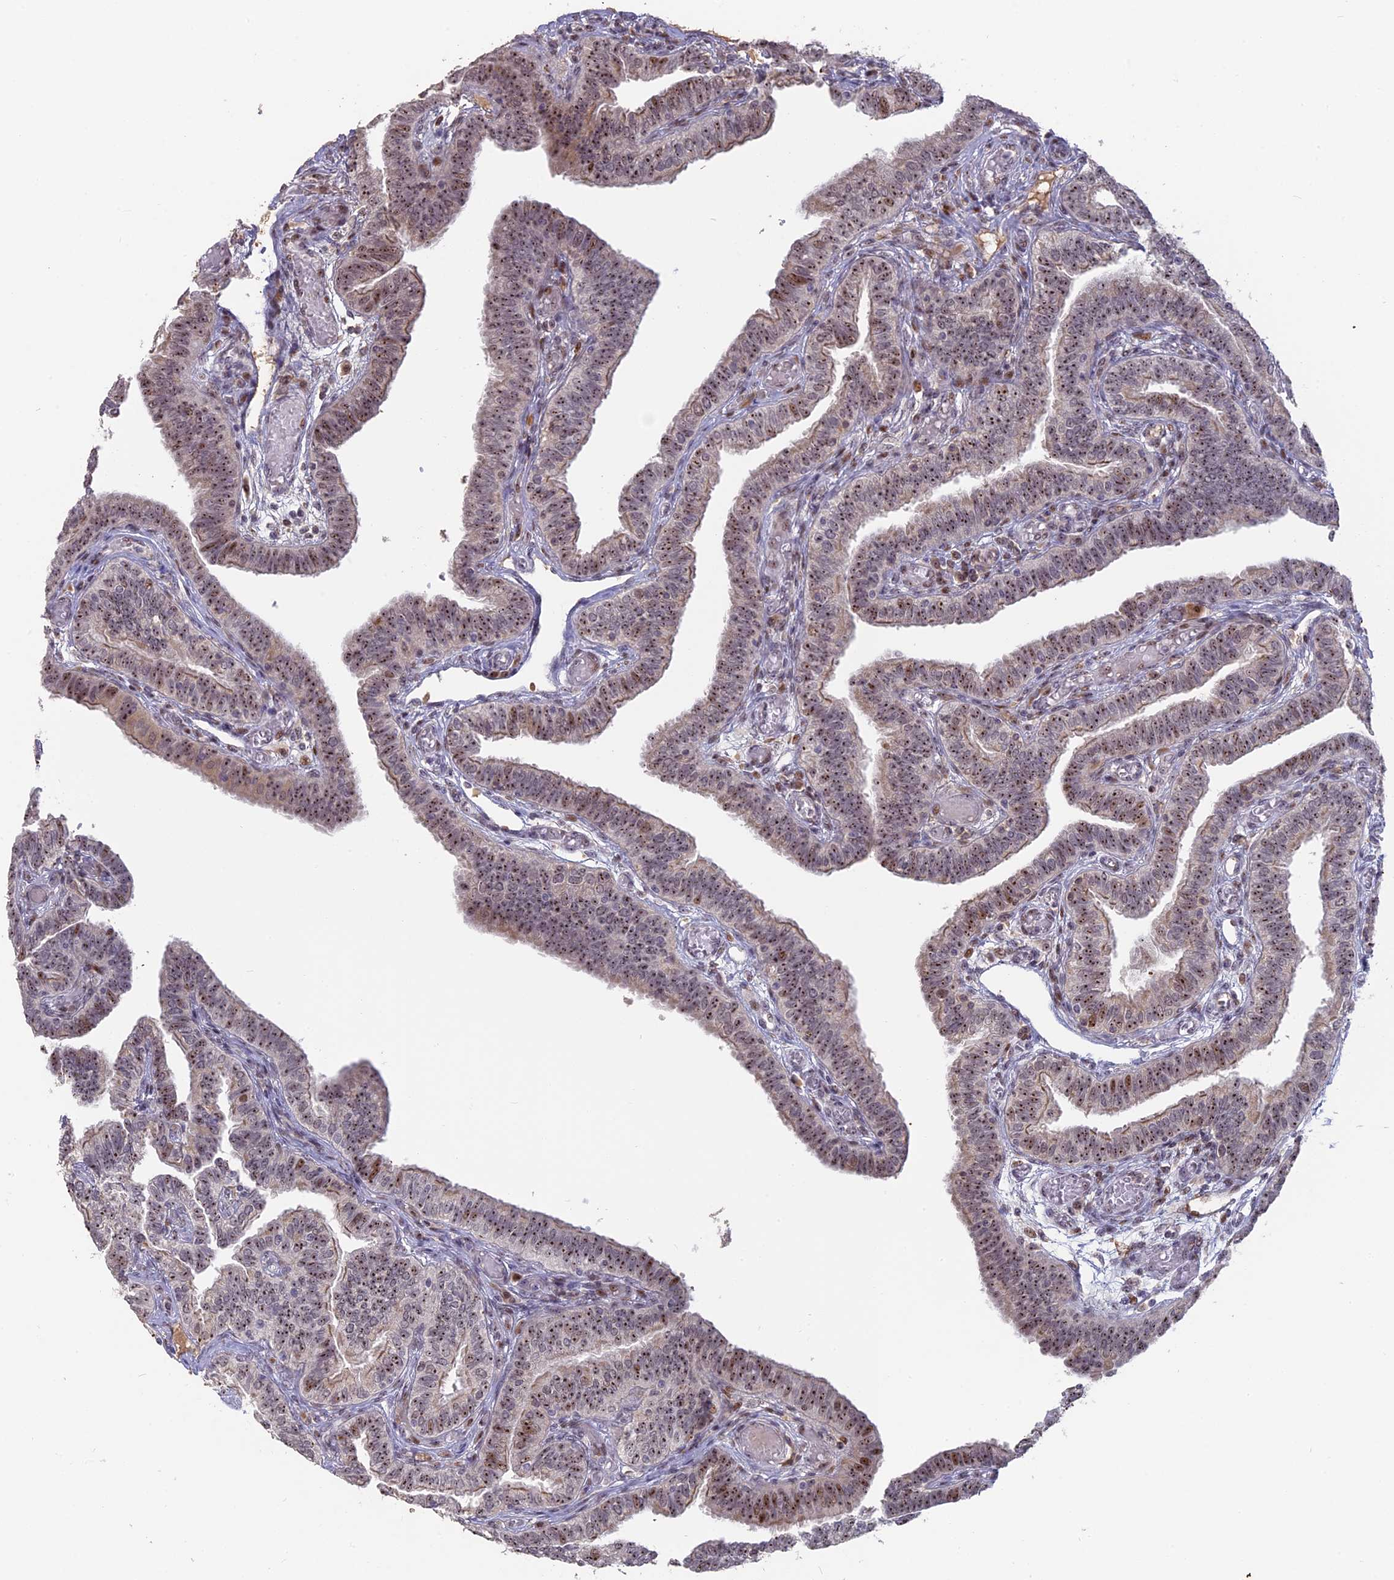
{"staining": {"intensity": "moderate", "quantity": ">75%", "location": "cytoplasmic/membranous,nuclear"}, "tissue": "fallopian tube", "cell_type": "Glandular cells", "image_type": "normal", "snomed": [{"axis": "morphology", "description": "Normal tissue, NOS"}, {"axis": "topography", "description": "Fallopian tube"}], "caption": "Brown immunohistochemical staining in normal human fallopian tube exhibits moderate cytoplasmic/membranous,nuclear expression in approximately >75% of glandular cells.", "gene": "FAM131A", "patient": {"sex": "female", "age": 39}}